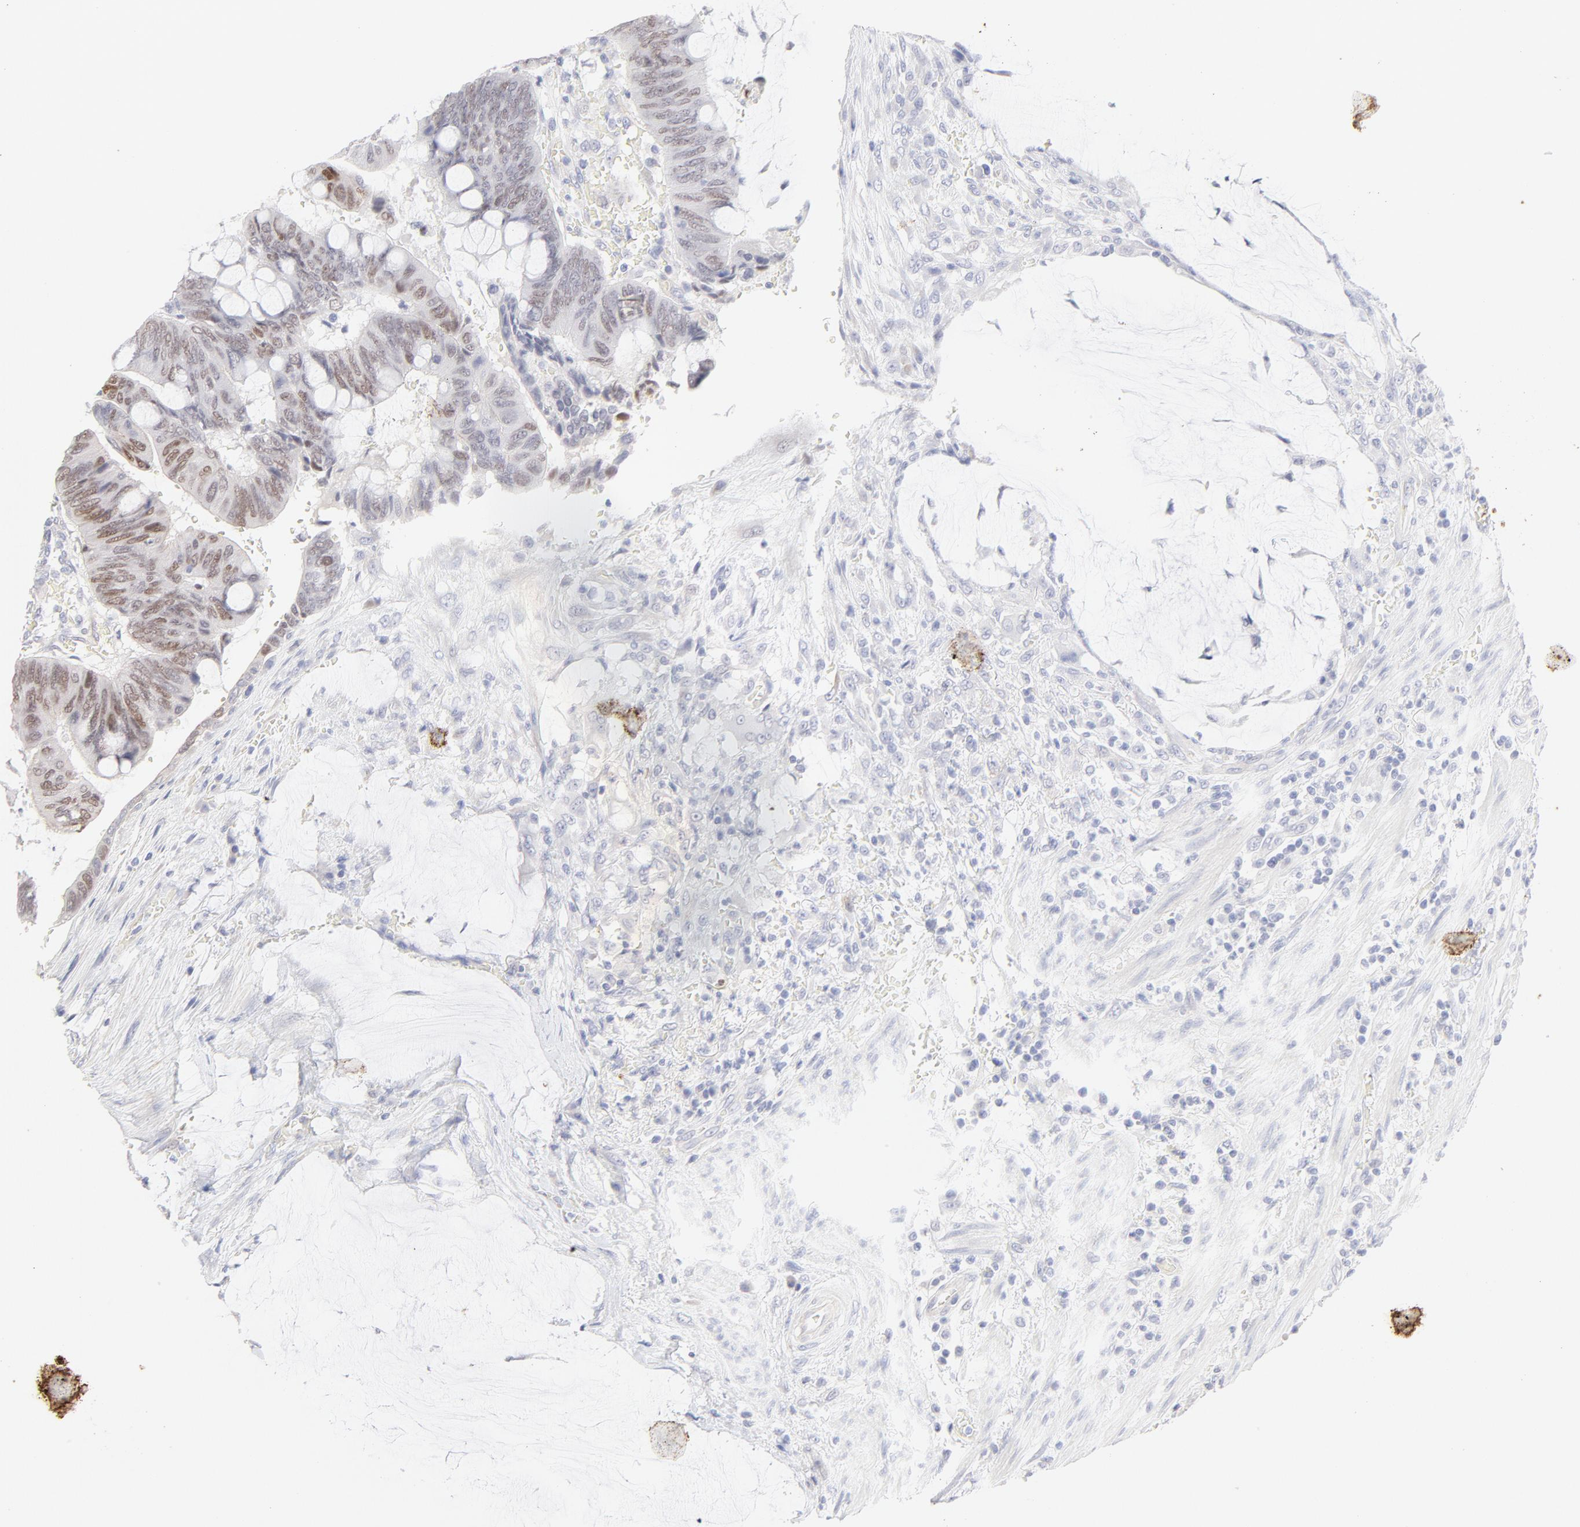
{"staining": {"intensity": "weak", "quantity": "25%-75%", "location": "nuclear"}, "tissue": "colorectal cancer", "cell_type": "Tumor cells", "image_type": "cancer", "snomed": [{"axis": "morphology", "description": "Normal tissue, NOS"}, {"axis": "morphology", "description": "Adenocarcinoma, NOS"}, {"axis": "topography", "description": "Rectum"}], "caption": "Colorectal cancer stained with a brown dye demonstrates weak nuclear positive positivity in approximately 25%-75% of tumor cells.", "gene": "ELF3", "patient": {"sex": "male", "age": 92}}